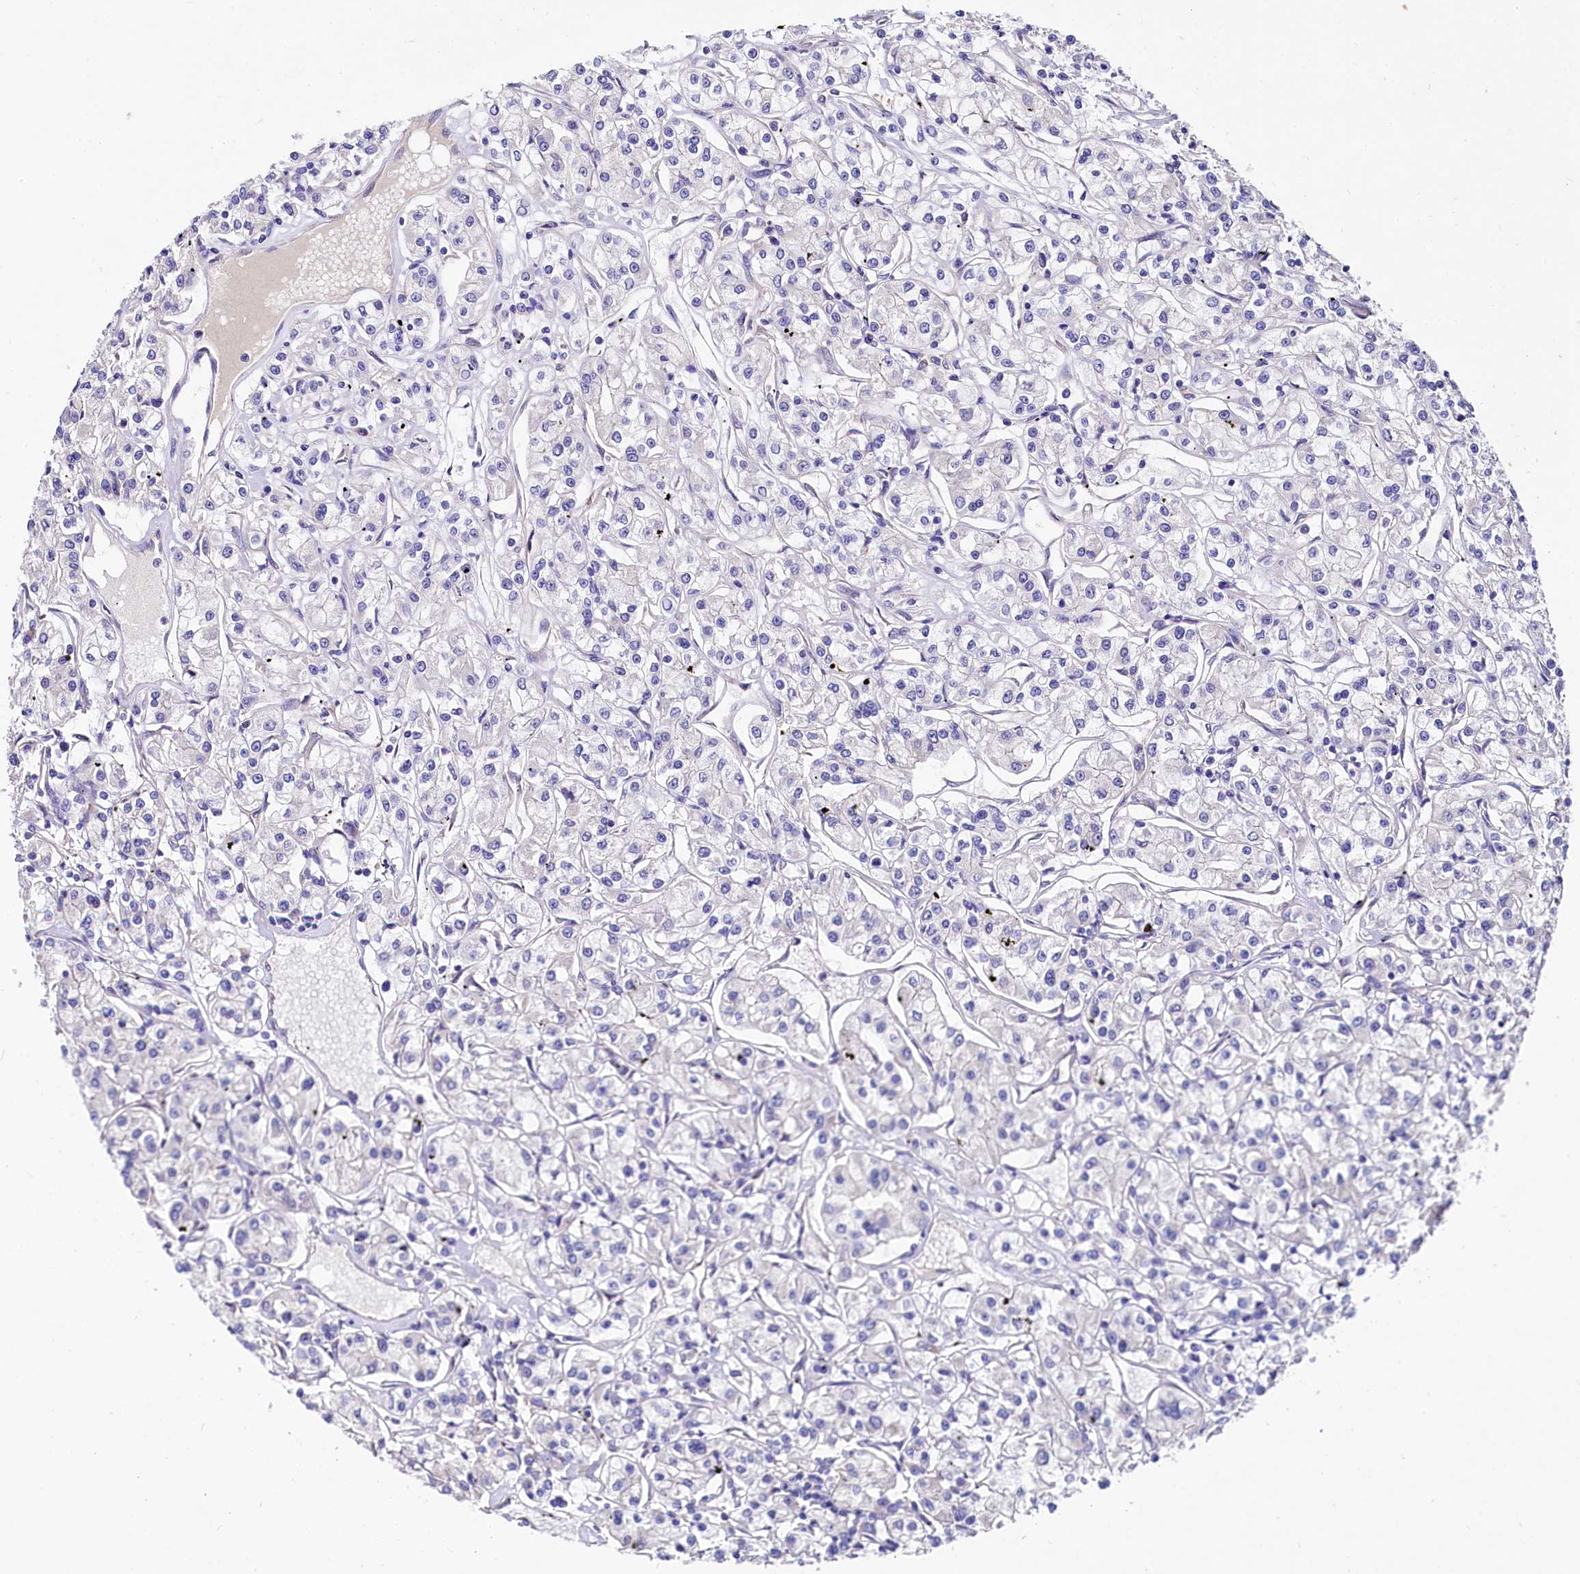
{"staining": {"intensity": "negative", "quantity": "none", "location": "none"}, "tissue": "renal cancer", "cell_type": "Tumor cells", "image_type": "cancer", "snomed": [{"axis": "morphology", "description": "Adenocarcinoma, NOS"}, {"axis": "topography", "description": "Kidney"}], "caption": "IHC of human renal adenocarcinoma exhibits no positivity in tumor cells.", "gene": "QARS1", "patient": {"sex": "female", "age": 59}}